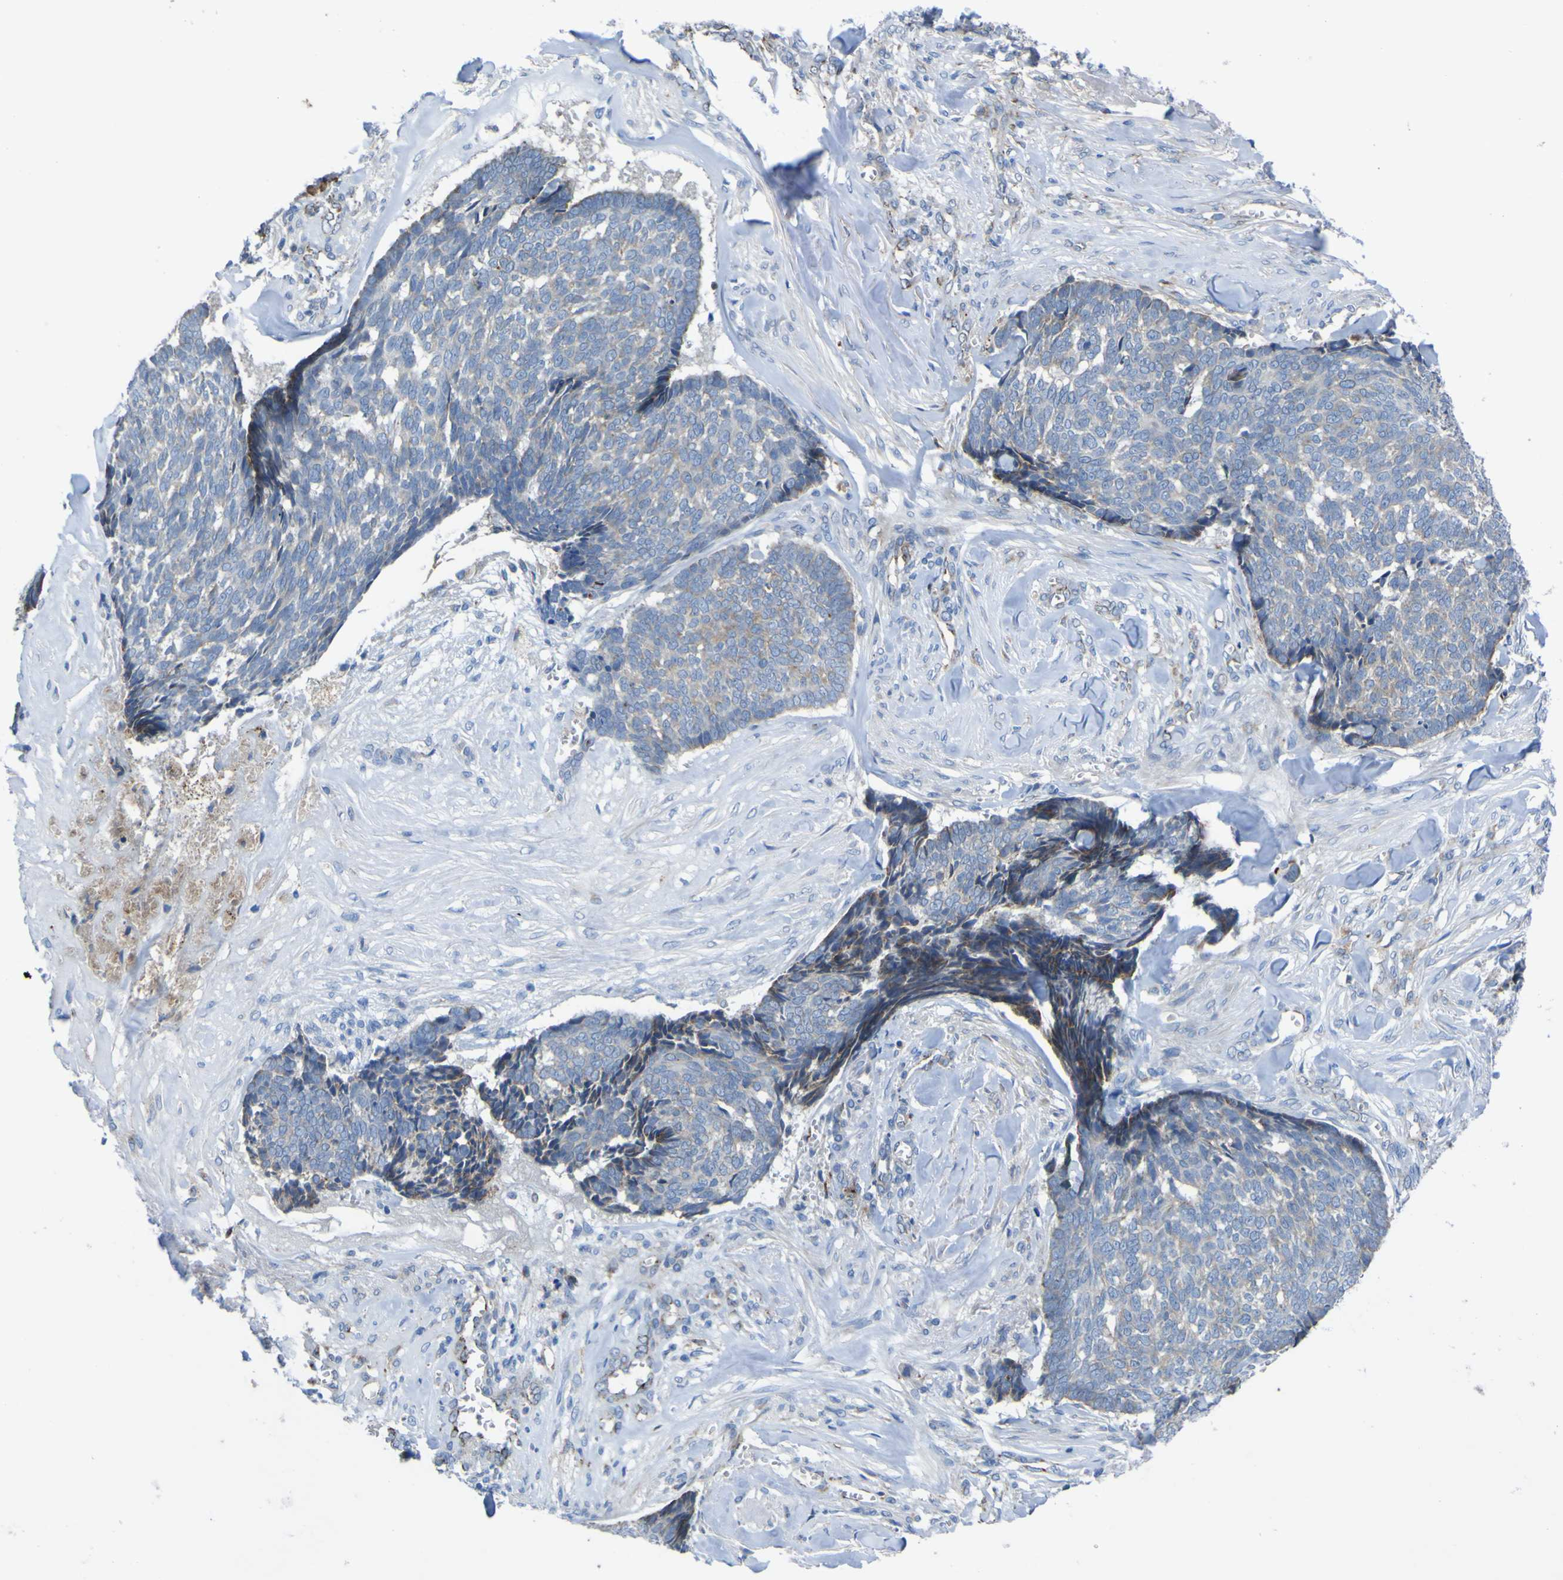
{"staining": {"intensity": "weak", "quantity": "<25%", "location": "cytoplasmic/membranous"}, "tissue": "skin cancer", "cell_type": "Tumor cells", "image_type": "cancer", "snomed": [{"axis": "morphology", "description": "Basal cell carcinoma"}, {"axis": "topography", "description": "Skin"}], "caption": "Tumor cells are negative for brown protein staining in basal cell carcinoma (skin).", "gene": "CST3", "patient": {"sex": "male", "age": 84}}